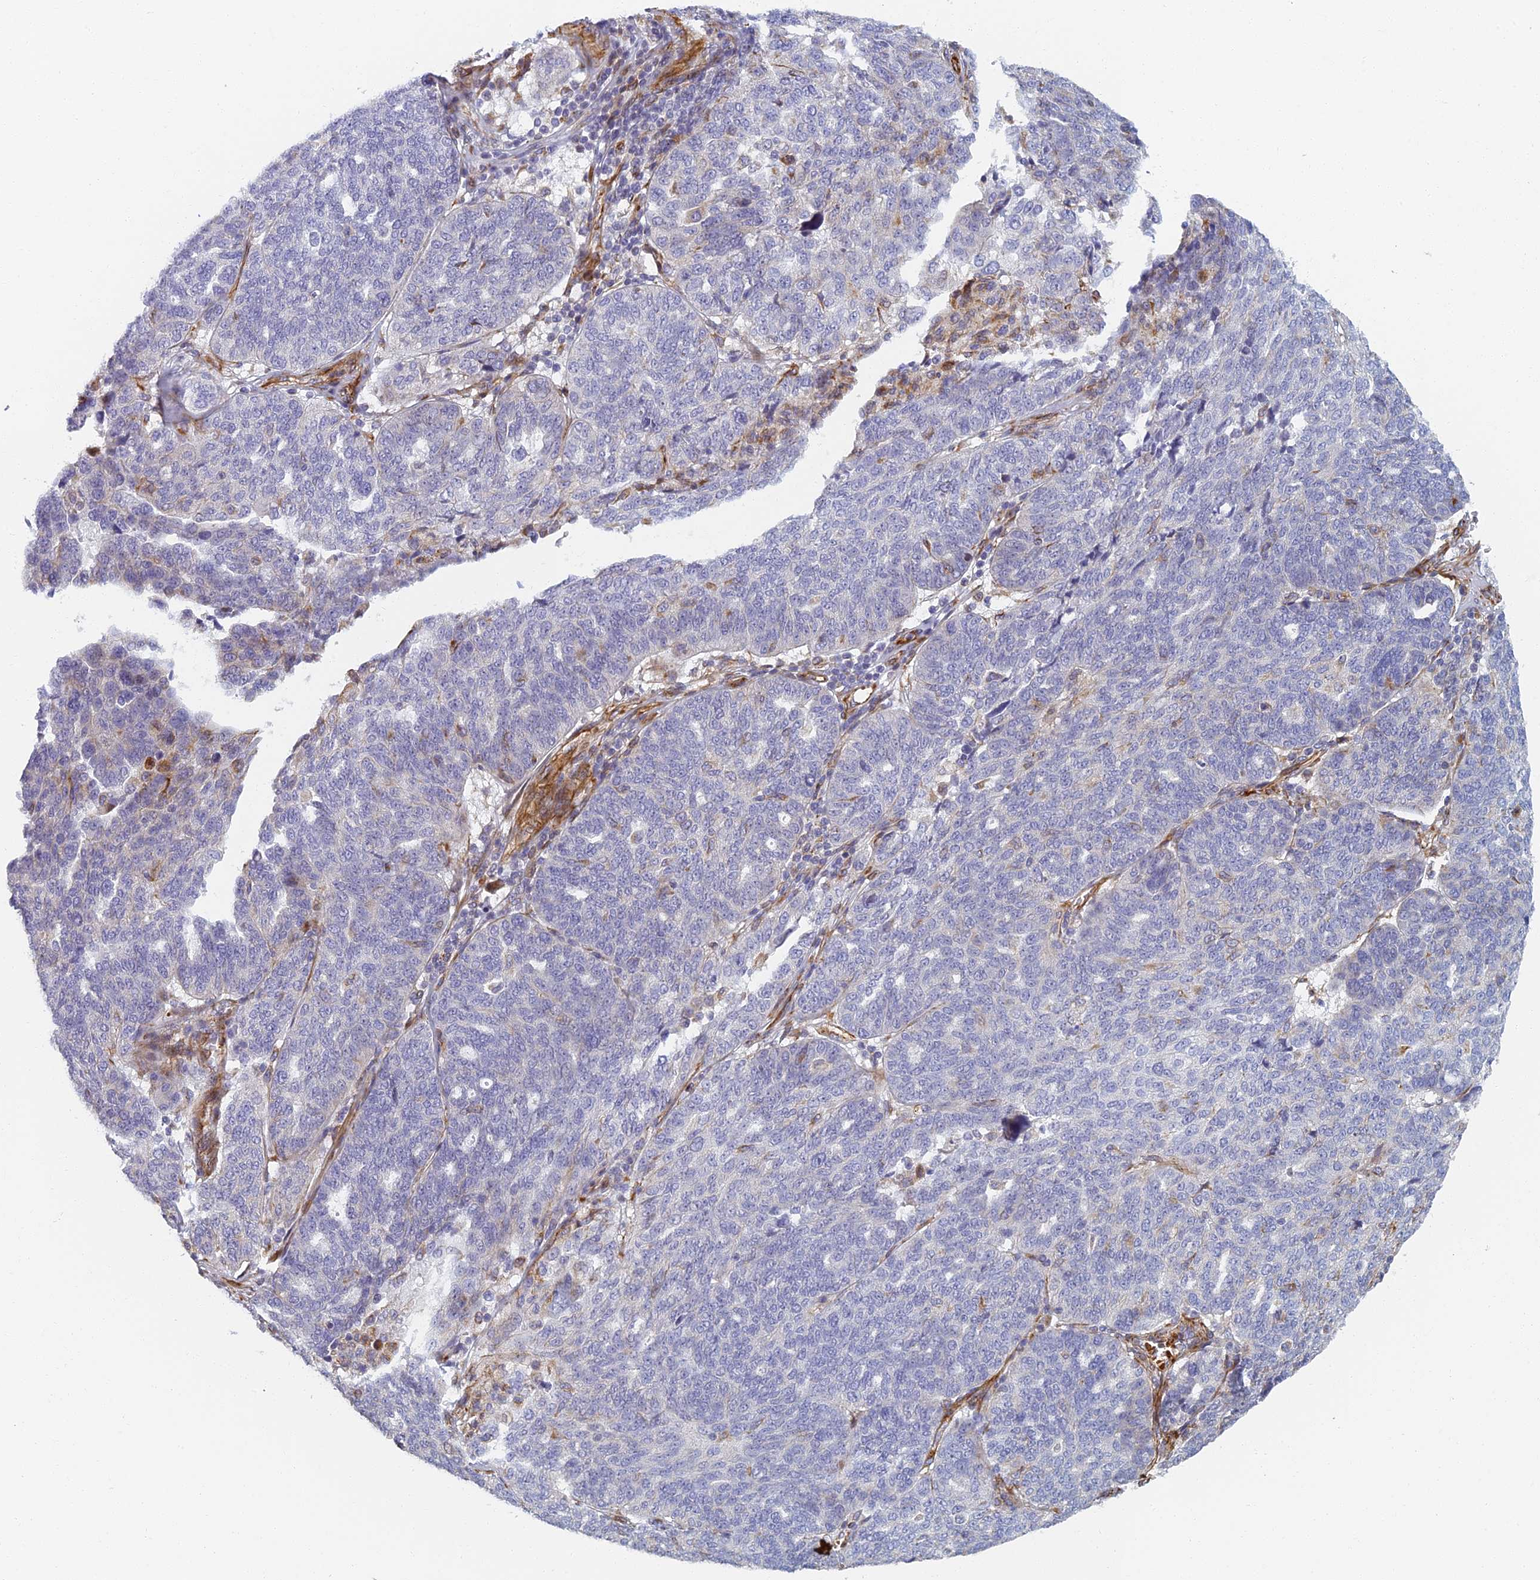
{"staining": {"intensity": "negative", "quantity": "none", "location": "none"}, "tissue": "ovarian cancer", "cell_type": "Tumor cells", "image_type": "cancer", "snomed": [{"axis": "morphology", "description": "Cystadenocarcinoma, serous, NOS"}, {"axis": "topography", "description": "Ovary"}], "caption": "Image shows no significant protein staining in tumor cells of ovarian cancer (serous cystadenocarcinoma).", "gene": "ABCB10", "patient": {"sex": "female", "age": 59}}